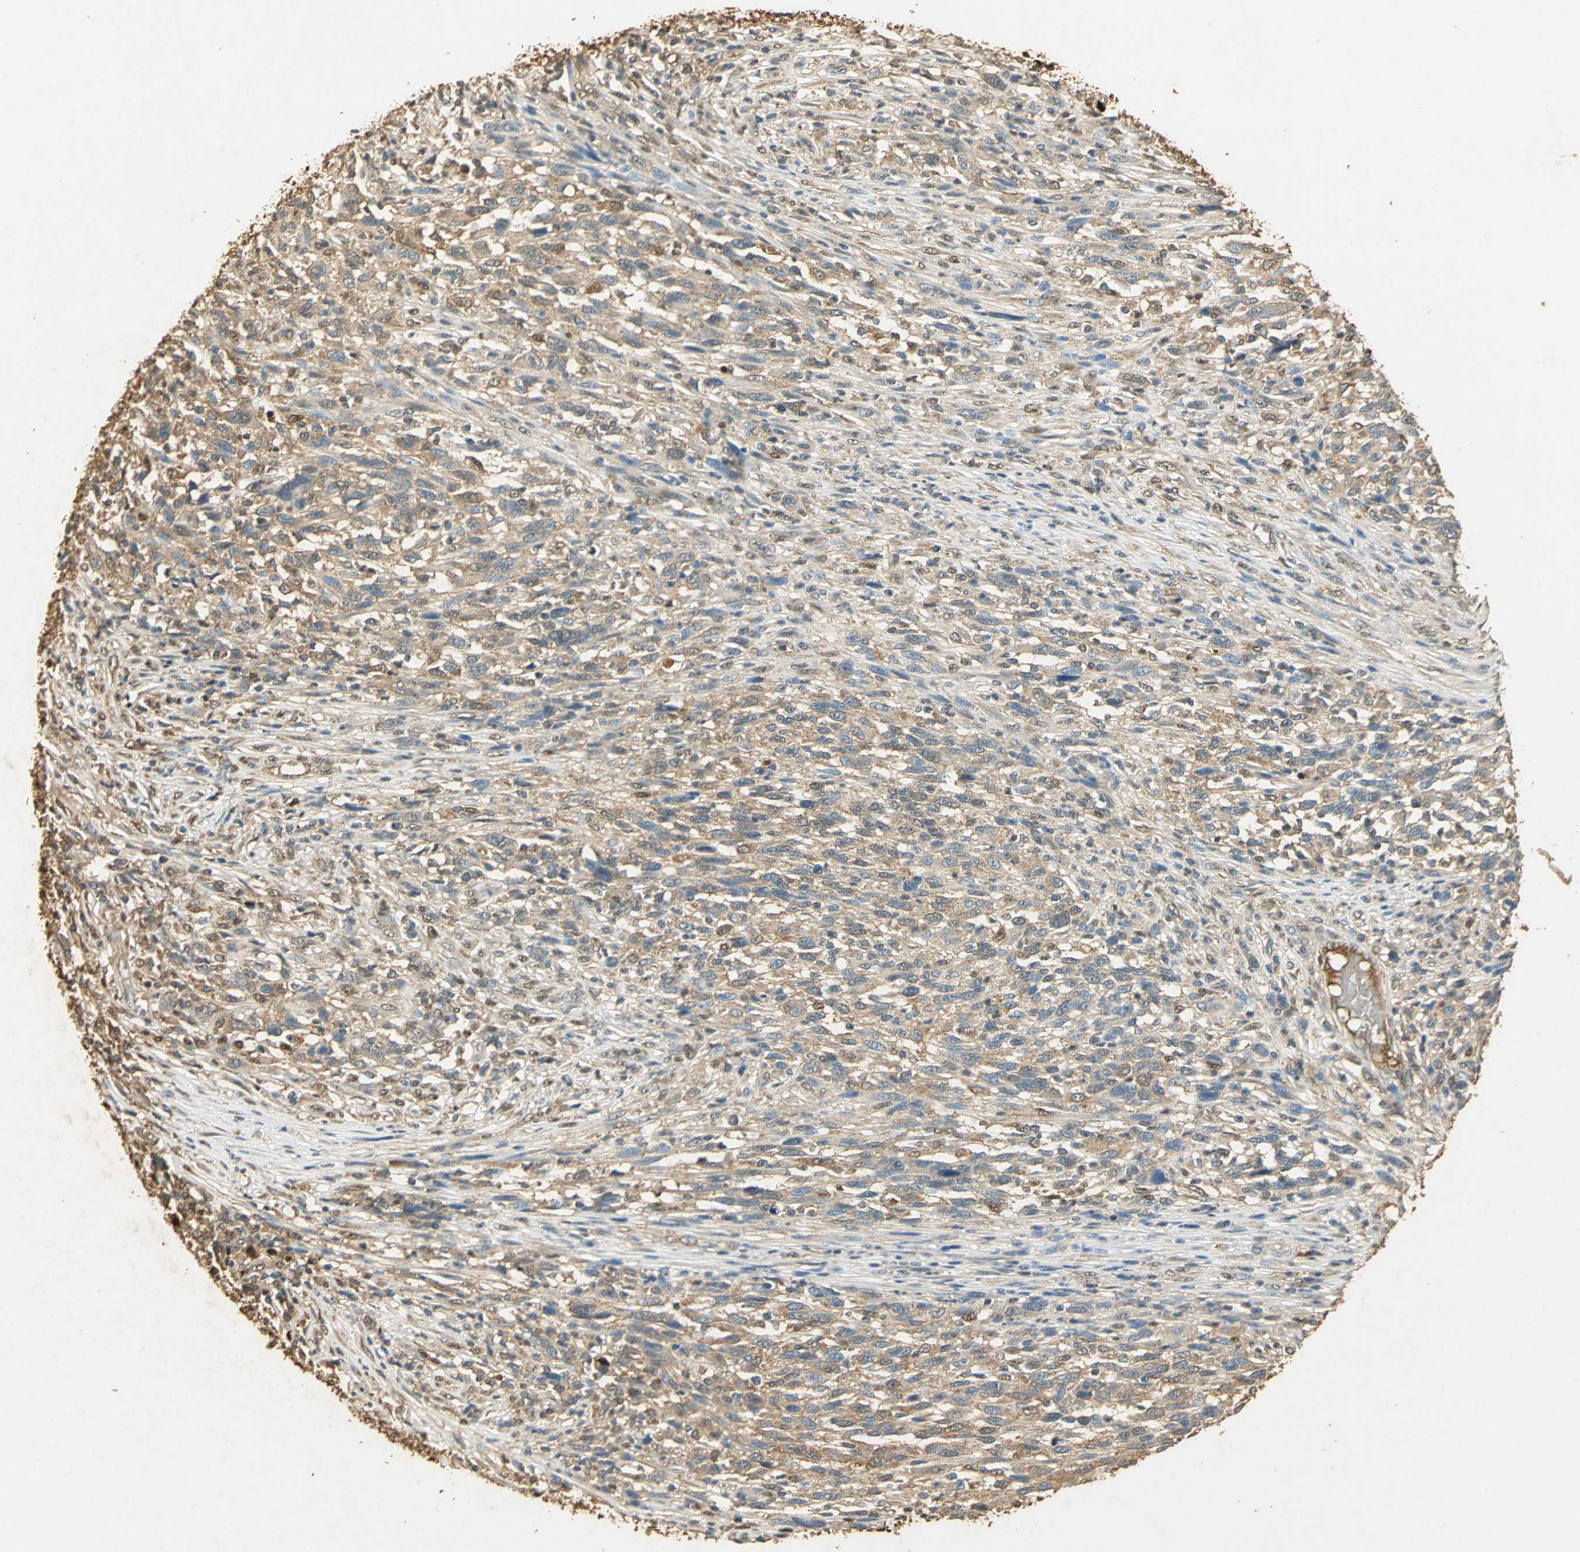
{"staining": {"intensity": "weak", "quantity": ">75%", "location": "cytoplasmic/membranous"}, "tissue": "melanoma", "cell_type": "Tumor cells", "image_type": "cancer", "snomed": [{"axis": "morphology", "description": "Malignant melanoma, Metastatic site"}, {"axis": "topography", "description": "Lymph node"}], "caption": "Weak cytoplasmic/membranous positivity is seen in about >75% of tumor cells in melanoma. Using DAB (brown) and hematoxylin (blue) stains, captured at high magnification using brightfield microscopy.", "gene": "GAPDH", "patient": {"sex": "male", "age": 61}}